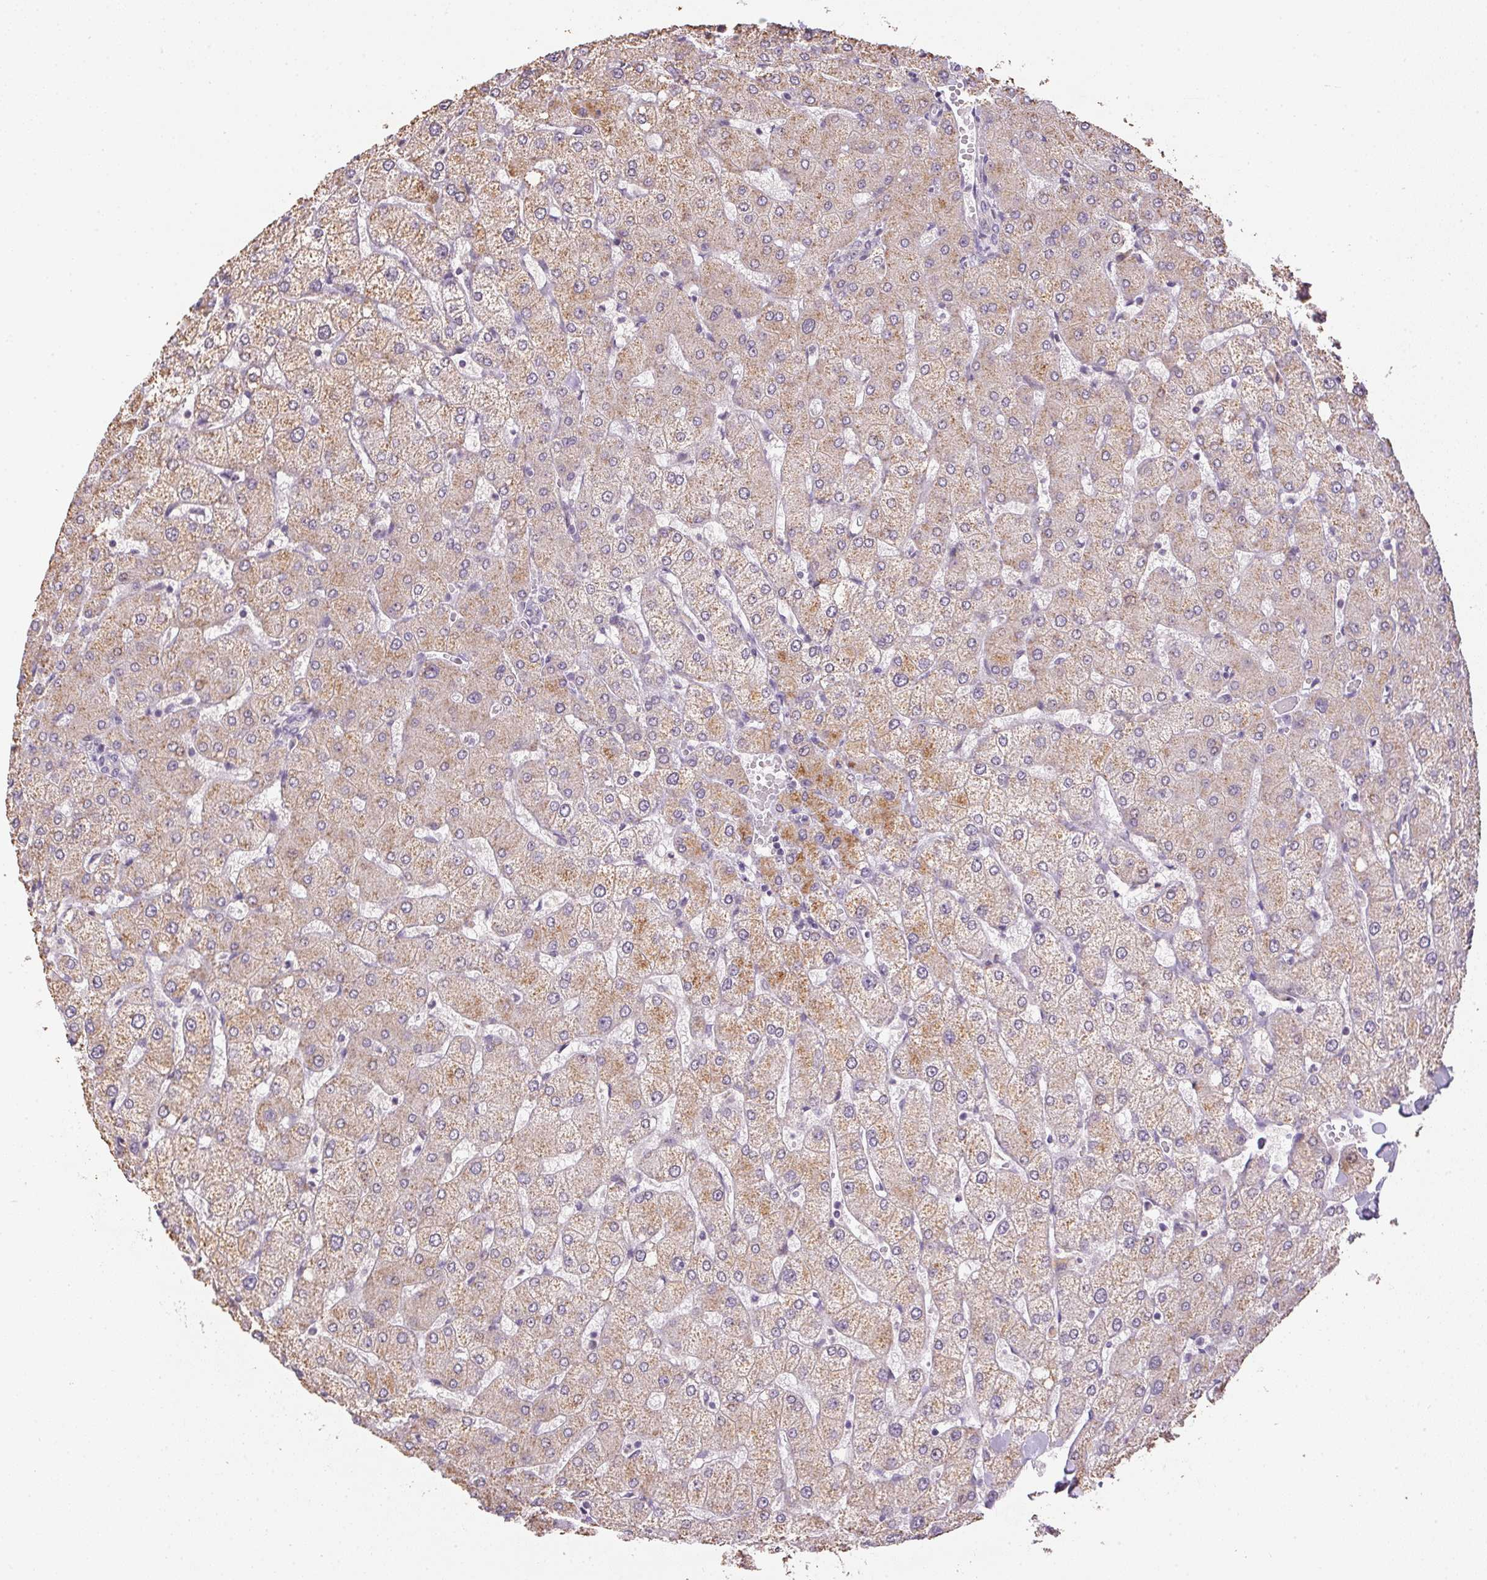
{"staining": {"intensity": "negative", "quantity": "none", "location": "none"}, "tissue": "liver", "cell_type": "Cholangiocytes", "image_type": "normal", "snomed": [{"axis": "morphology", "description": "Normal tissue, NOS"}, {"axis": "topography", "description": "Liver"}], "caption": "This is an immunohistochemistry histopathology image of benign liver. There is no positivity in cholangiocytes.", "gene": "SPACA9", "patient": {"sex": "female", "age": 54}}